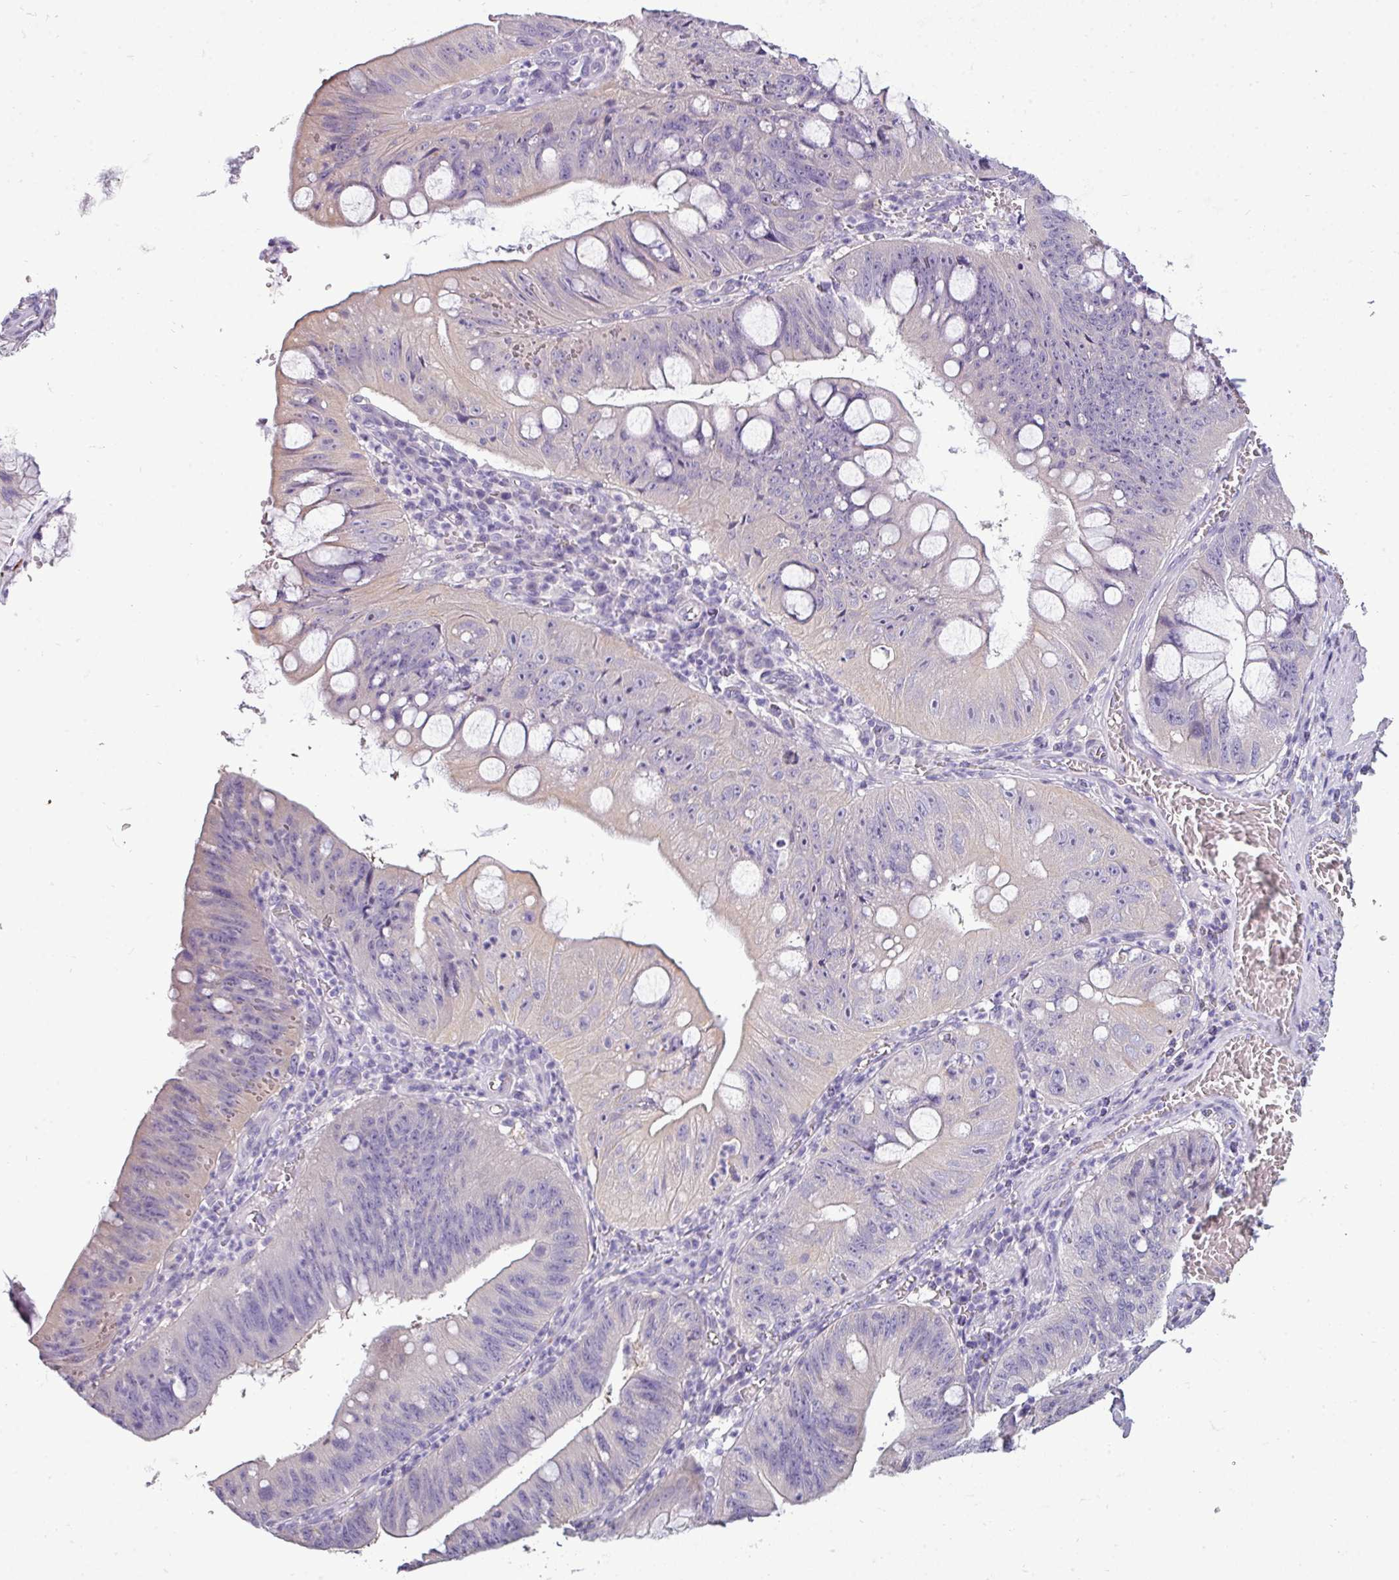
{"staining": {"intensity": "negative", "quantity": "none", "location": "none"}, "tissue": "stomach cancer", "cell_type": "Tumor cells", "image_type": "cancer", "snomed": [{"axis": "morphology", "description": "Adenocarcinoma, NOS"}, {"axis": "topography", "description": "Stomach"}], "caption": "IHC of stomach cancer (adenocarcinoma) exhibits no positivity in tumor cells.", "gene": "DNAAF9", "patient": {"sex": "male", "age": 59}}